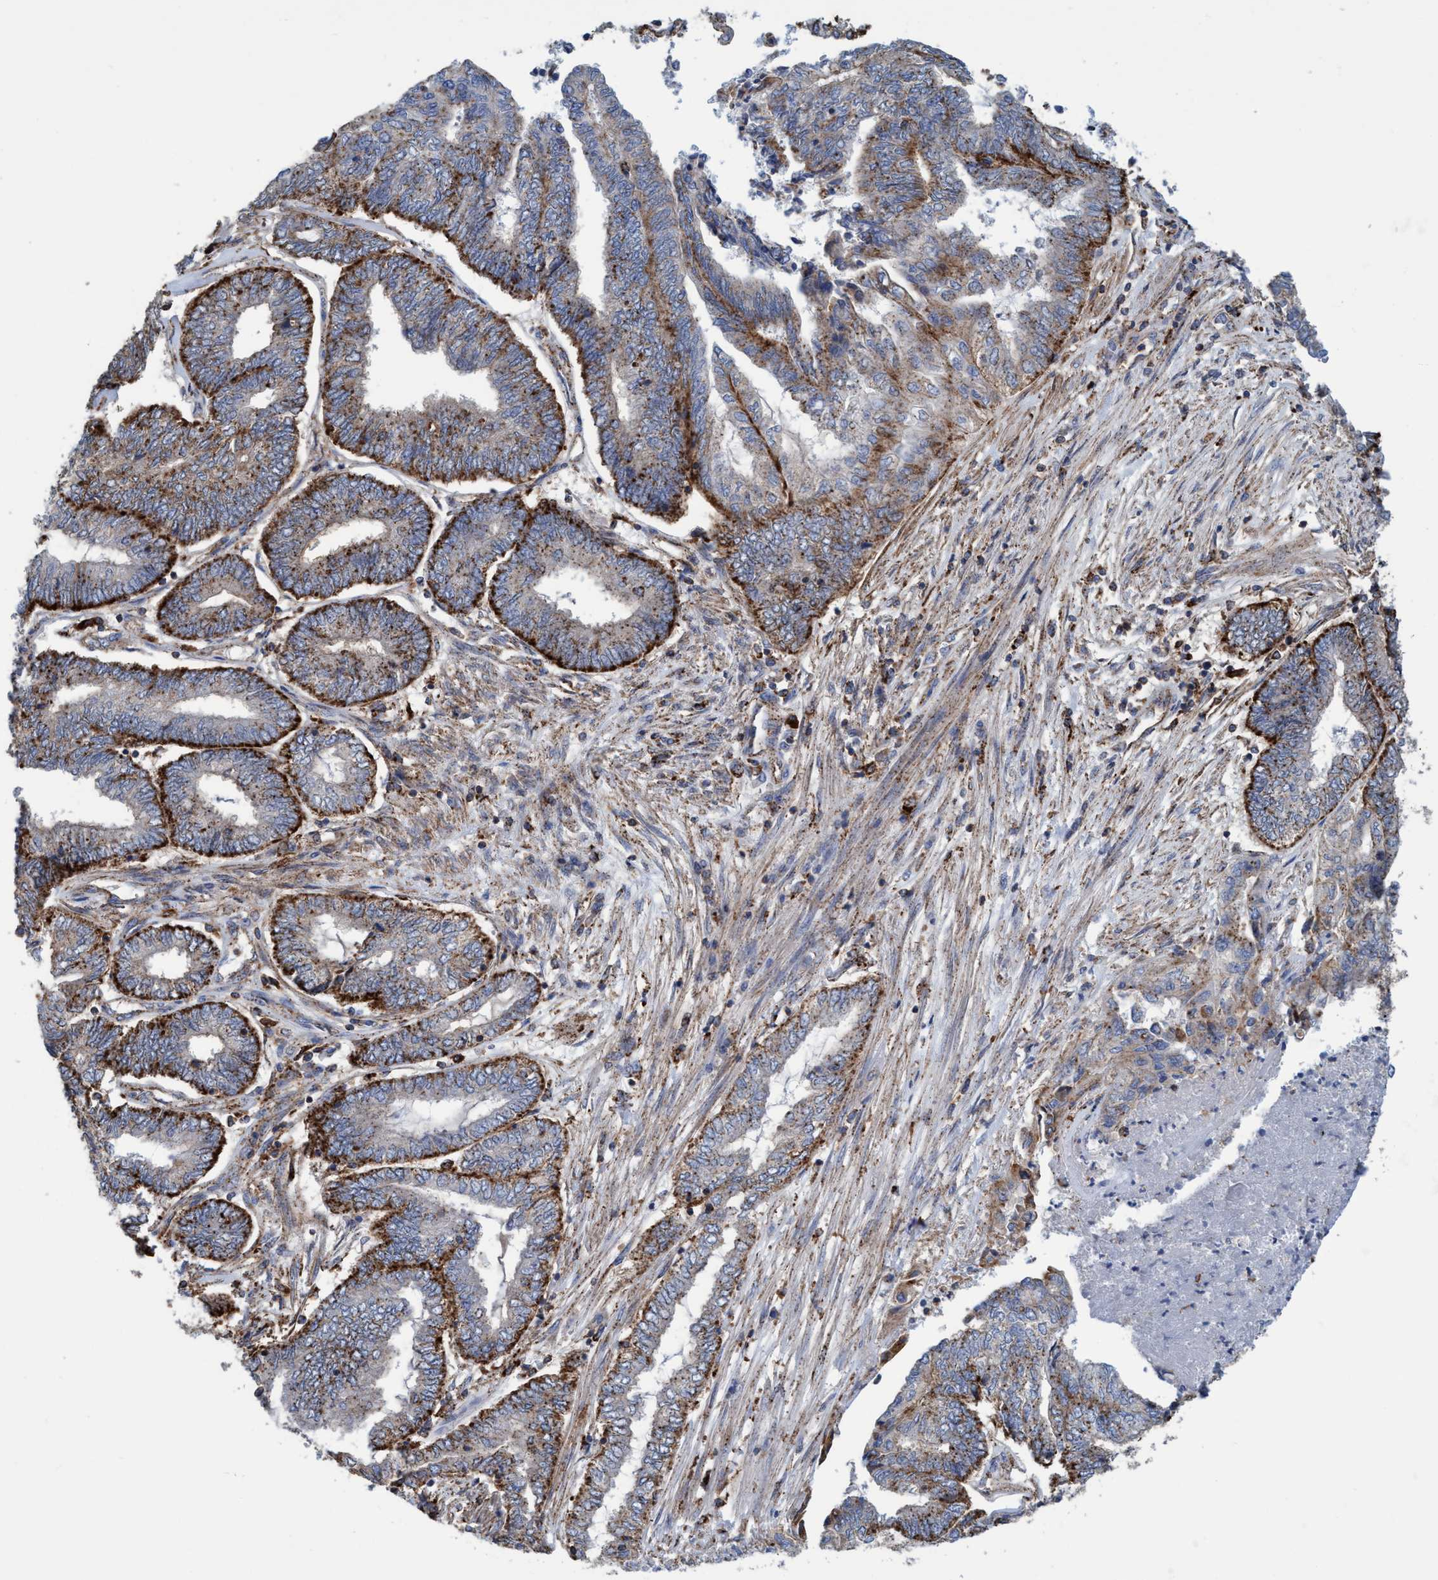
{"staining": {"intensity": "strong", "quantity": "25%-75%", "location": "cytoplasmic/membranous"}, "tissue": "endometrial cancer", "cell_type": "Tumor cells", "image_type": "cancer", "snomed": [{"axis": "morphology", "description": "Adenocarcinoma, NOS"}, {"axis": "topography", "description": "Uterus"}, {"axis": "topography", "description": "Endometrium"}], "caption": "An image of endometrial adenocarcinoma stained for a protein exhibits strong cytoplasmic/membranous brown staining in tumor cells.", "gene": "TRIM65", "patient": {"sex": "female", "age": 70}}